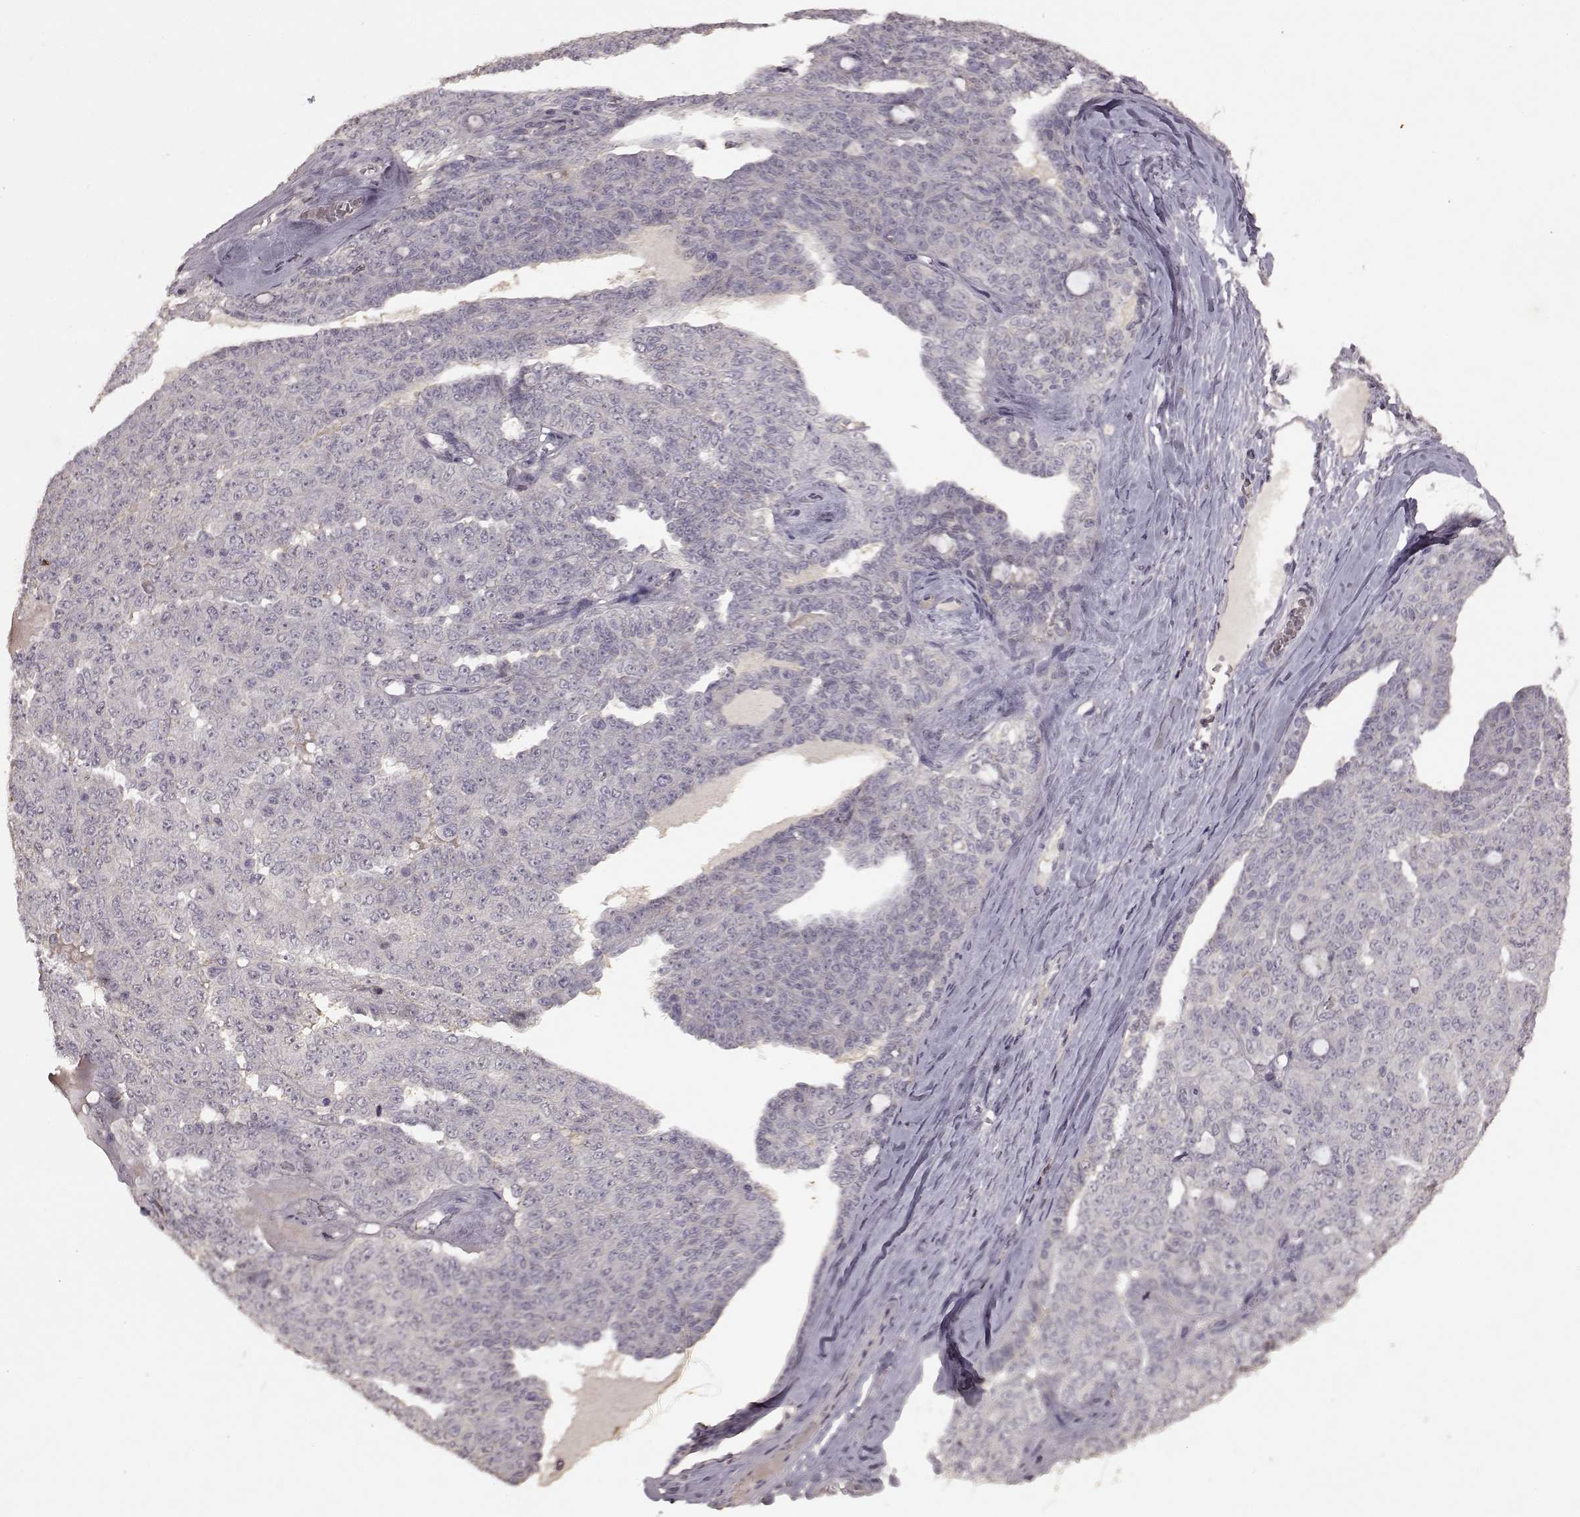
{"staining": {"intensity": "negative", "quantity": "none", "location": "none"}, "tissue": "ovarian cancer", "cell_type": "Tumor cells", "image_type": "cancer", "snomed": [{"axis": "morphology", "description": "Cystadenocarcinoma, serous, NOS"}, {"axis": "topography", "description": "Ovary"}], "caption": "The image reveals no staining of tumor cells in ovarian serous cystadenocarcinoma.", "gene": "LHB", "patient": {"sex": "female", "age": 71}}